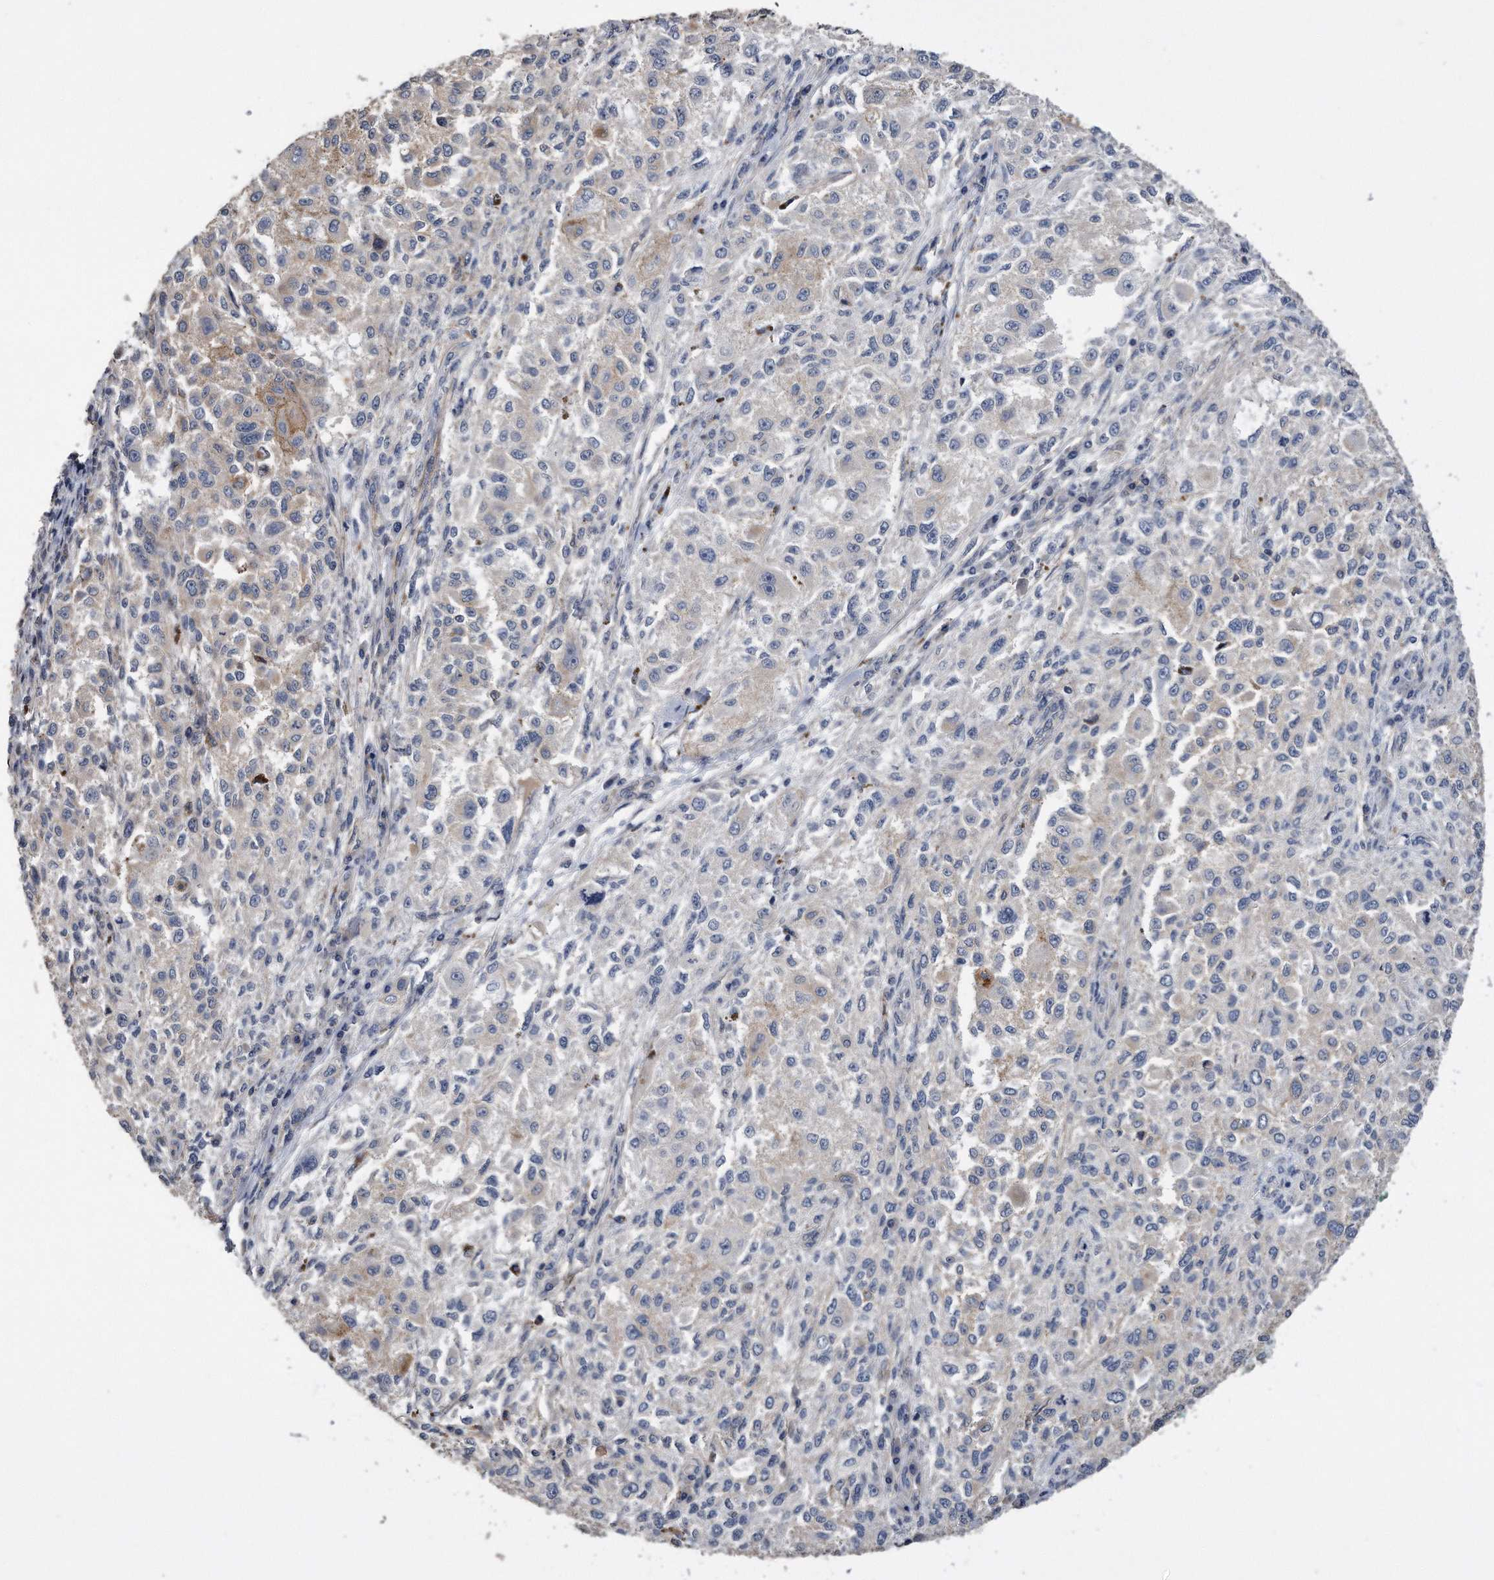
{"staining": {"intensity": "negative", "quantity": "none", "location": "none"}, "tissue": "melanoma", "cell_type": "Tumor cells", "image_type": "cancer", "snomed": [{"axis": "morphology", "description": "Necrosis, NOS"}, {"axis": "morphology", "description": "Malignant melanoma, NOS"}, {"axis": "topography", "description": "Skin"}], "caption": "High power microscopy micrograph of an immunohistochemistry (IHC) image of malignant melanoma, revealing no significant positivity in tumor cells. The staining was performed using DAB (3,3'-diaminobenzidine) to visualize the protein expression in brown, while the nuclei were stained in blue with hematoxylin (Magnification: 20x).", "gene": "GPC1", "patient": {"sex": "female", "age": 87}}